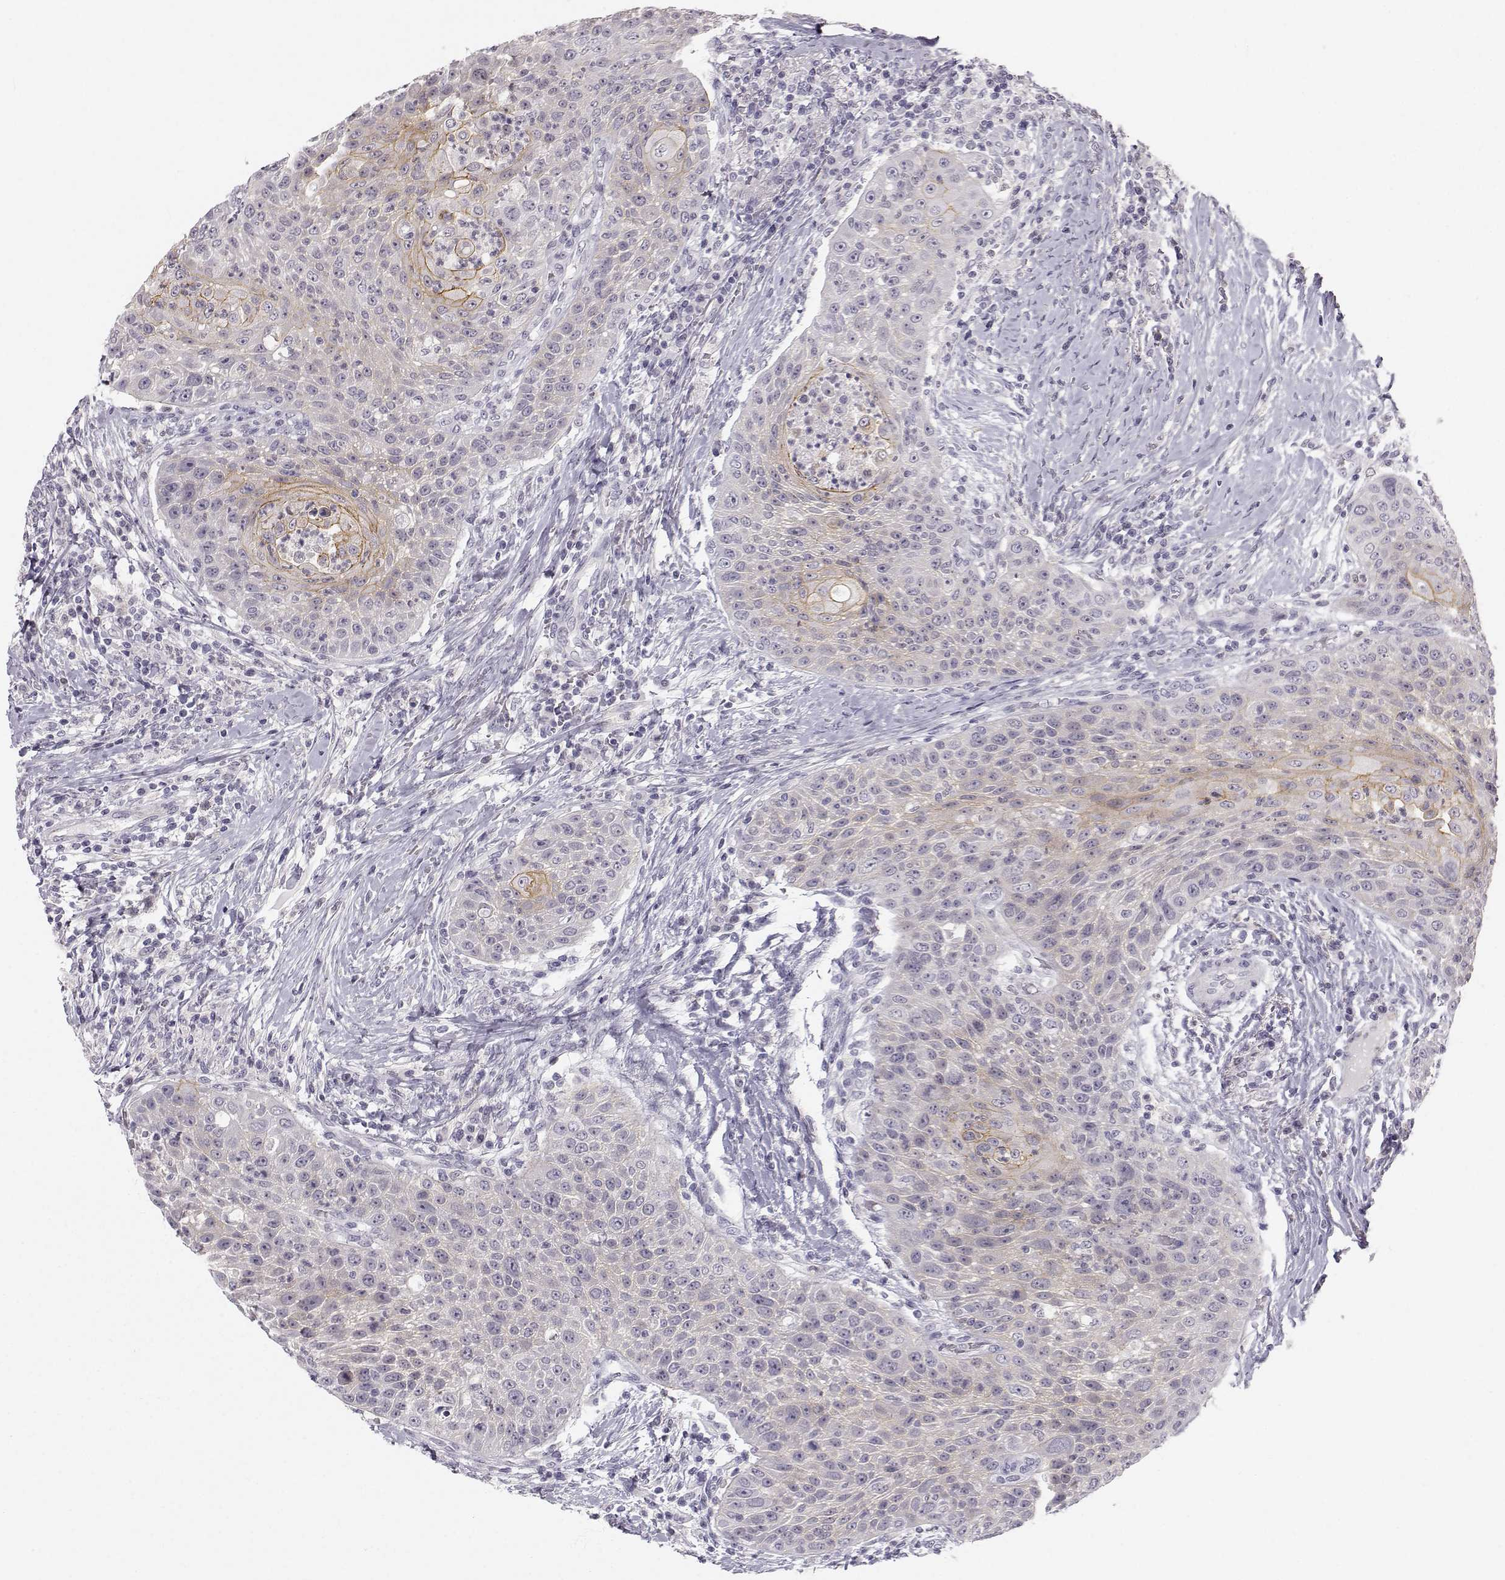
{"staining": {"intensity": "moderate", "quantity": "<25%", "location": "cytoplasmic/membranous"}, "tissue": "head and neck cancer", "cell_type": "Tumor cells", "image_type": "cancer", "snomed": [{"axis": "morphology", "description": "Squamous cell carcinoma, NOS"}, {"axis": "topography", "description": "Head-Neck"}], "caption": "Head and neck cancer (squamous cell carcinoma) was stained to show a protein in brown. There is low levels of moderate cytoplasmic/membranous positivity in about <25% of tumor cells. Immunohistochemistry stains the protein of interest in brown and the nuclei are stained blue.", "gene": "ZNF185", "patient": {"sex": "male", "age": 69}}